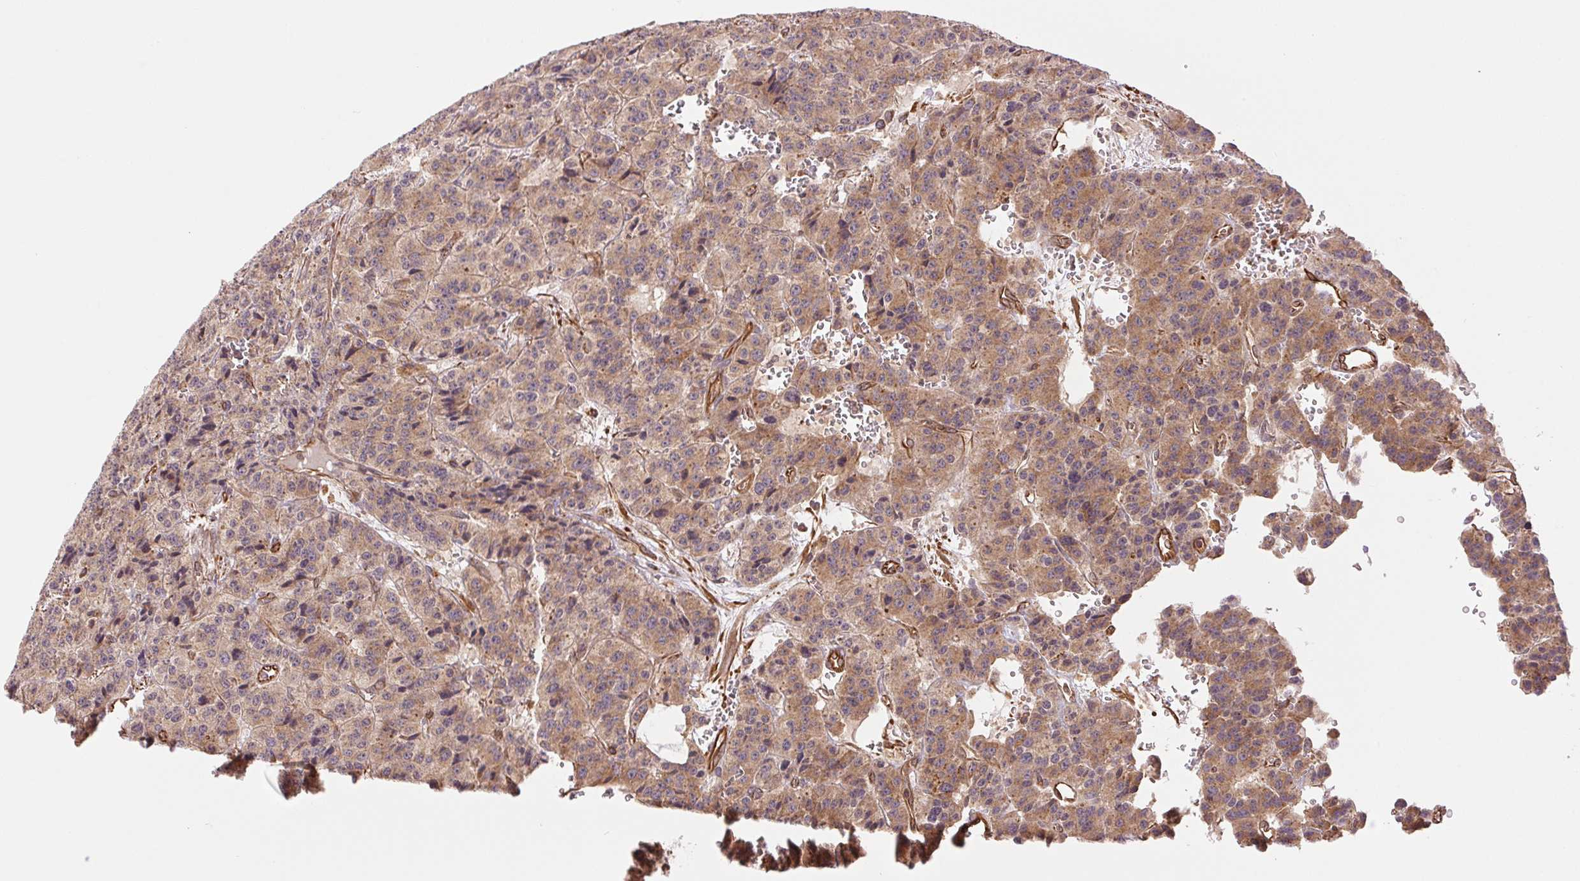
{"staining": {"intensity": "weak", "quantity": ">75%", "location": "cytoplasmic/membranous"}, "tissue": "carcinoid", "cell_type": "Tumor cells", "image_type": "cancer", "snomed": [{"axis": "morphology", "description": "Carcinoid, malignant, NOS"}, {"axis": "topography", "description": "Lung"}], "caption": "Carcinoid stained with a brown dye demonstrates weak cytoplasmic/membranous positive expression in approximately >75% of tumor cells.", "gene": "STARD7", "patient": {"sex": "female", "age": 71}}